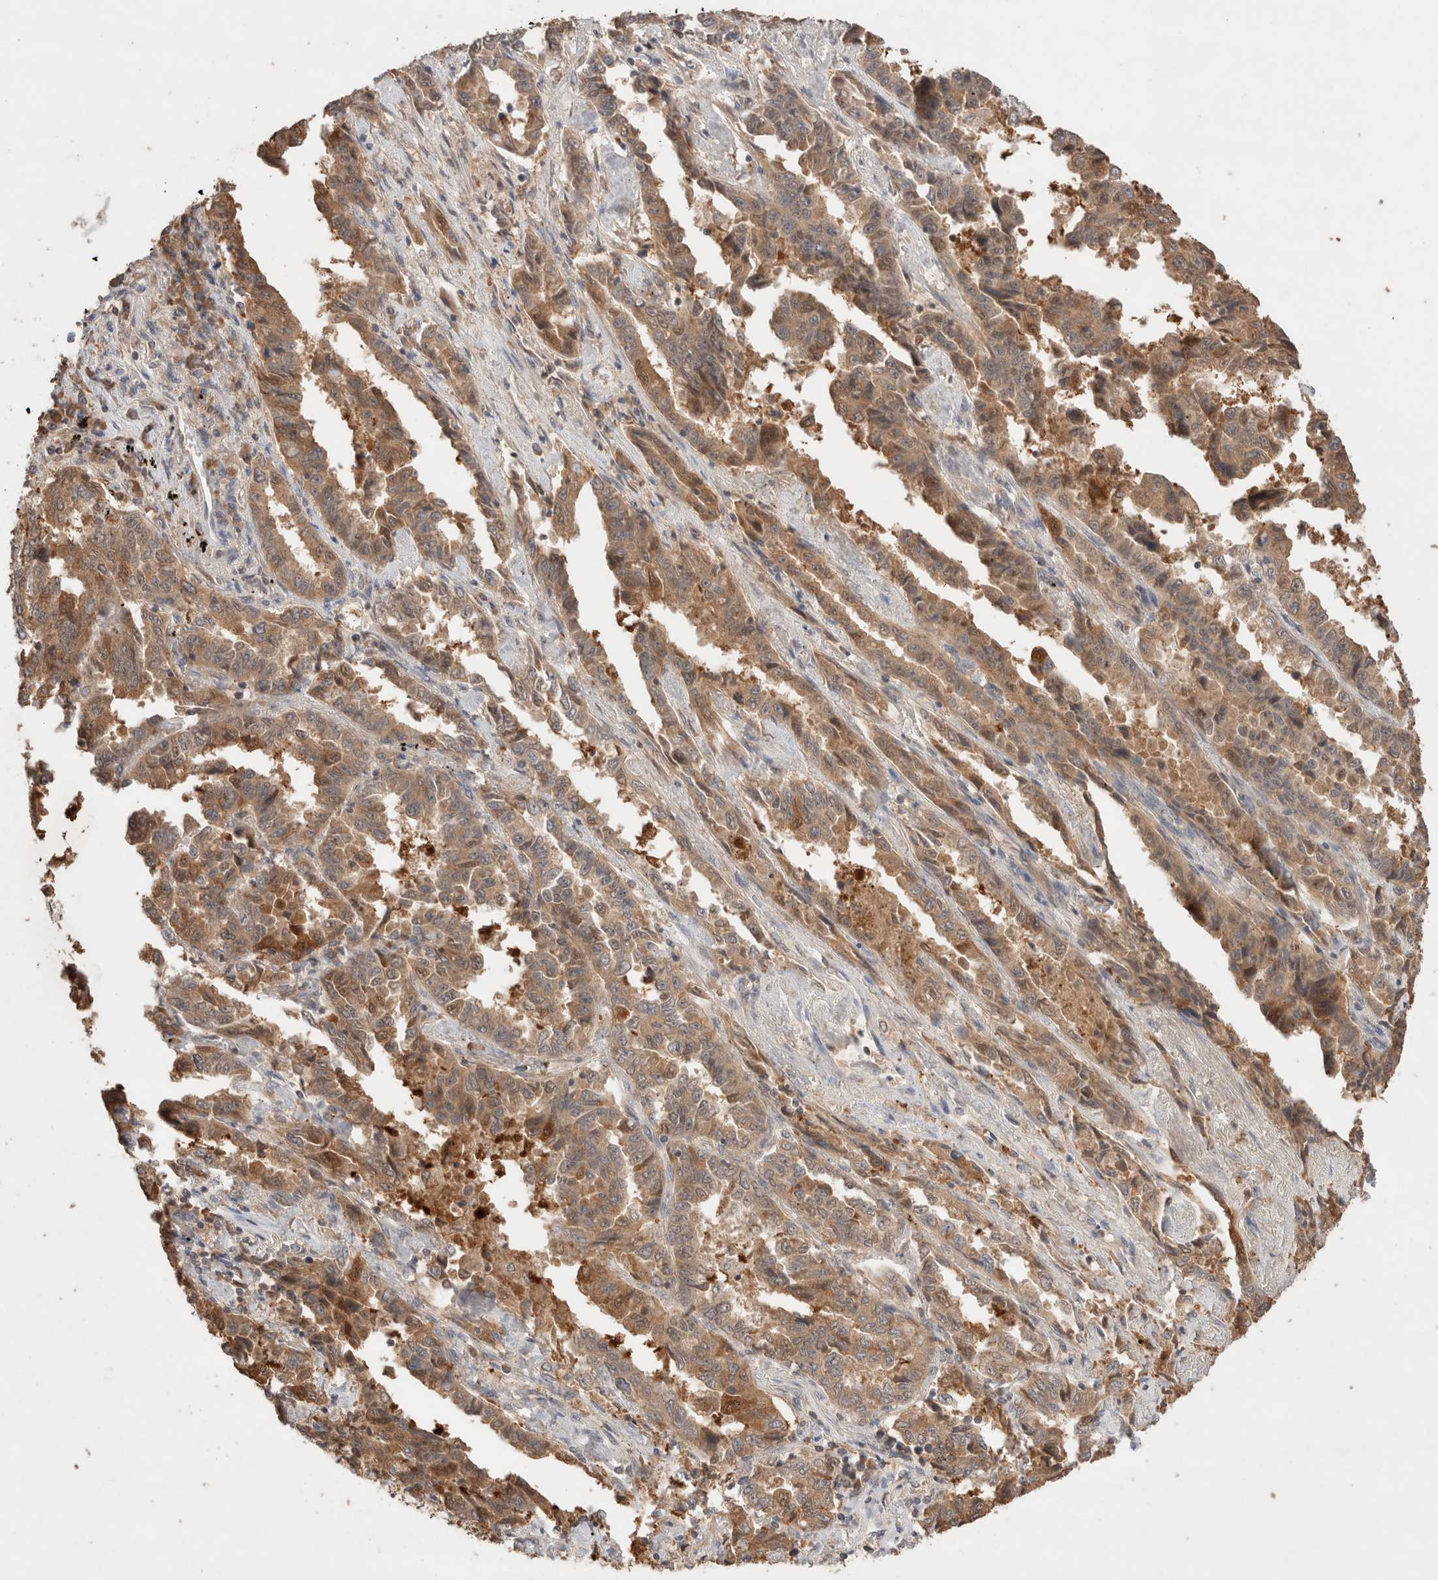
{"staining": {"intensity": "moderate", "quantity": ">75%", "location": "cytoplasmic/membranous"}, "tissue": "lung cancer", "cell_type": "Tumor cells", "image_type": "cancer", "snomed": [{"axis": "morphology", "description": "Adenocarcinoma, NOS"}, {"axis": "topography", "description": "Lung"}], "caption": "Lung cancer stained for a protein reveals moderate cytoplasmic/membranous positivity in tumor cells. Using DAB (3,3'-diaminobenzidine) (brown) and hematoxylin (blue) stains, captured at high magnification using brightfield microscopy.", "gene": "CARNMT1", "patient": {"sex": "female", "age": 51}}